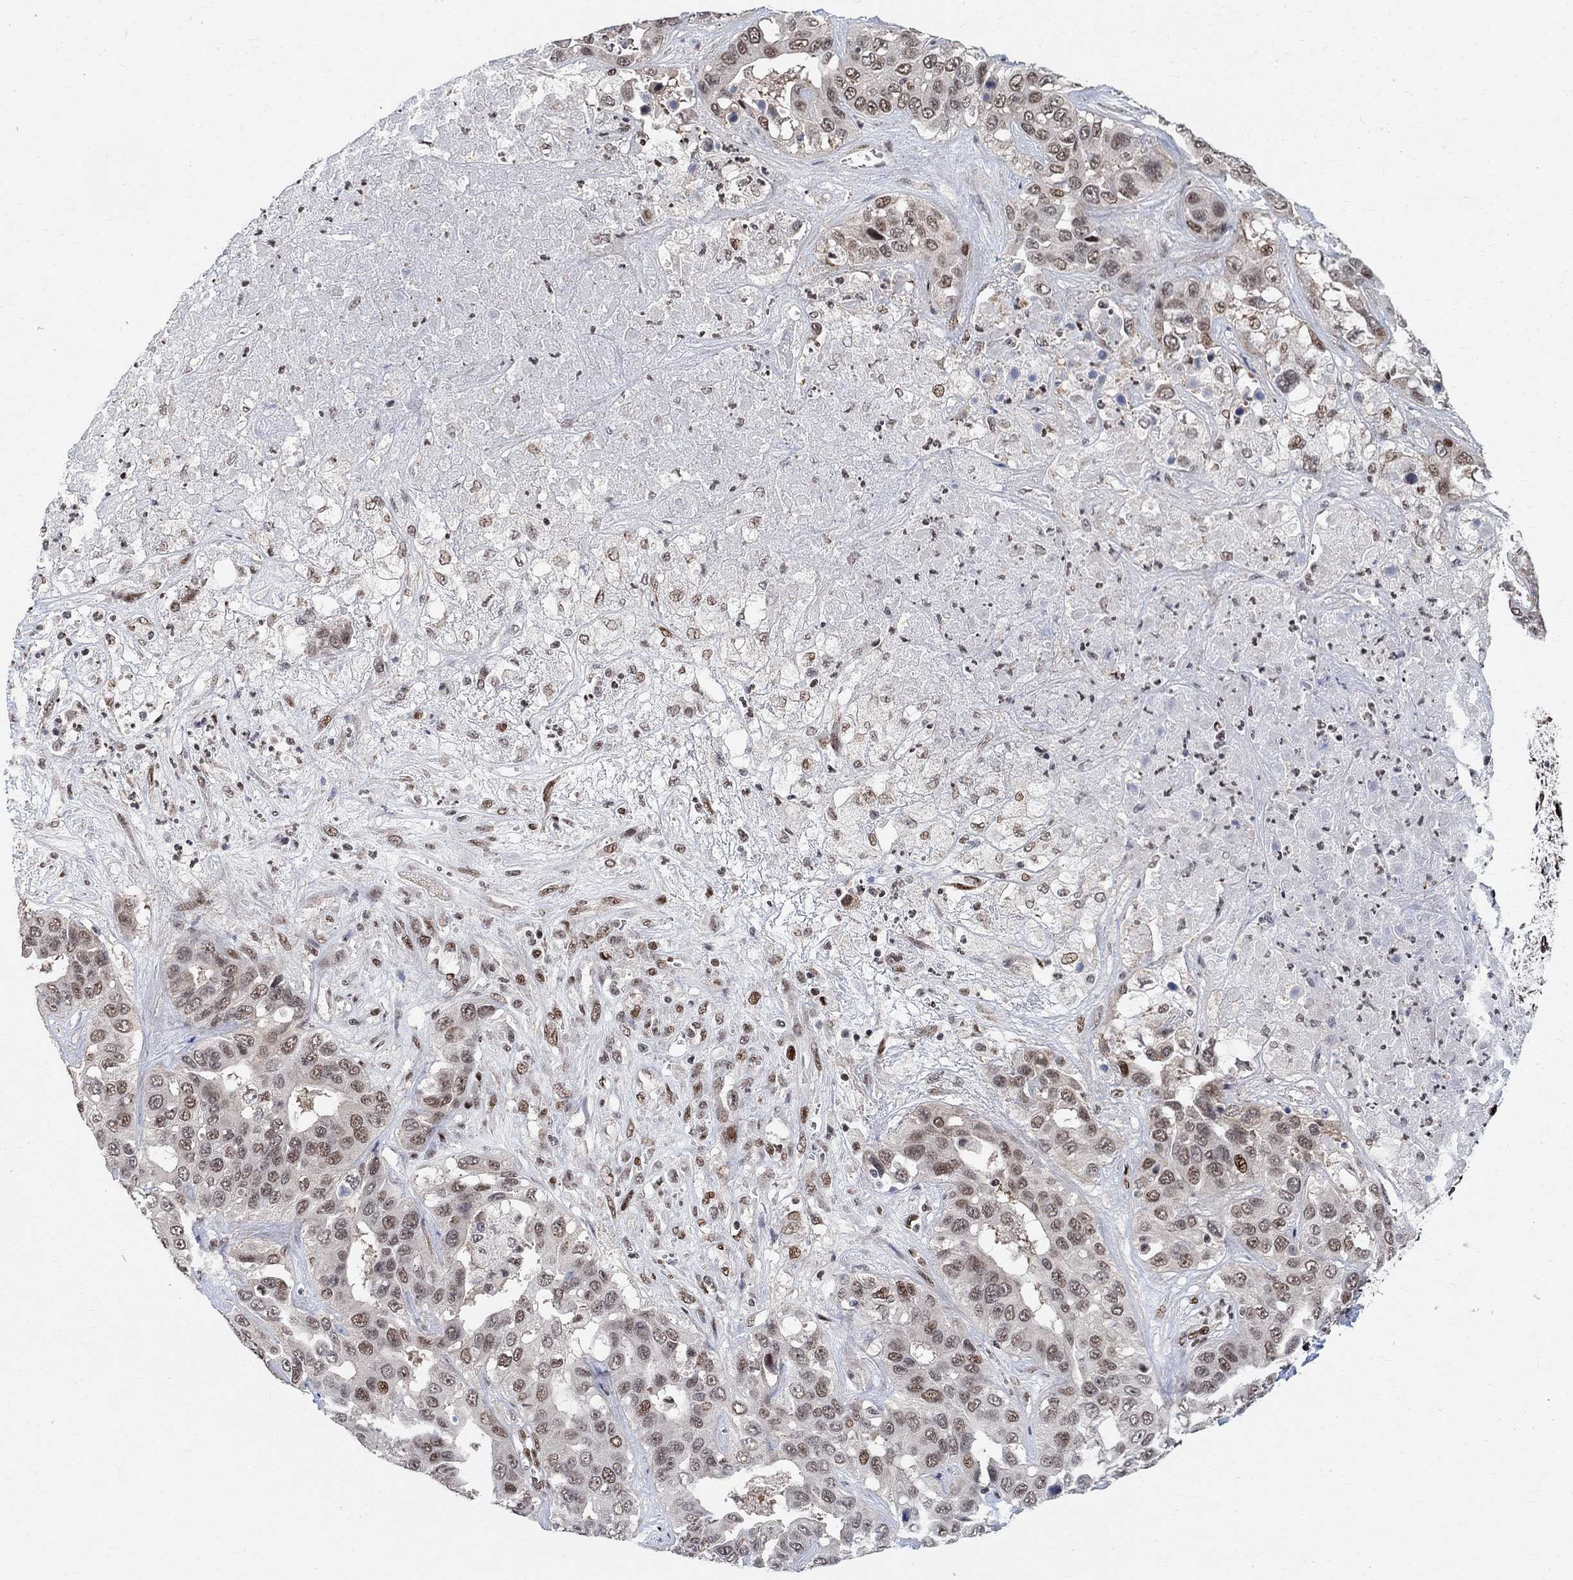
{"staining": {"intensity": "moderate", "quantity": "<25%", "location": "nuclear"}, "tissue": "liver cancer", "cell_type": "Tumor cells", "image_type": "cancer", "snomed": [{"axis": "morphology", "description": "Cholangiocarcinoma"}, {"axis": "topography", "description": "Liver"}], "caption": "Human cholangiocarcinoma (liver) stained with a protein marker shows moderate staining in tumor cells.", "gene": "E4F1", "patient": {"sex": "female", "age": 52}}